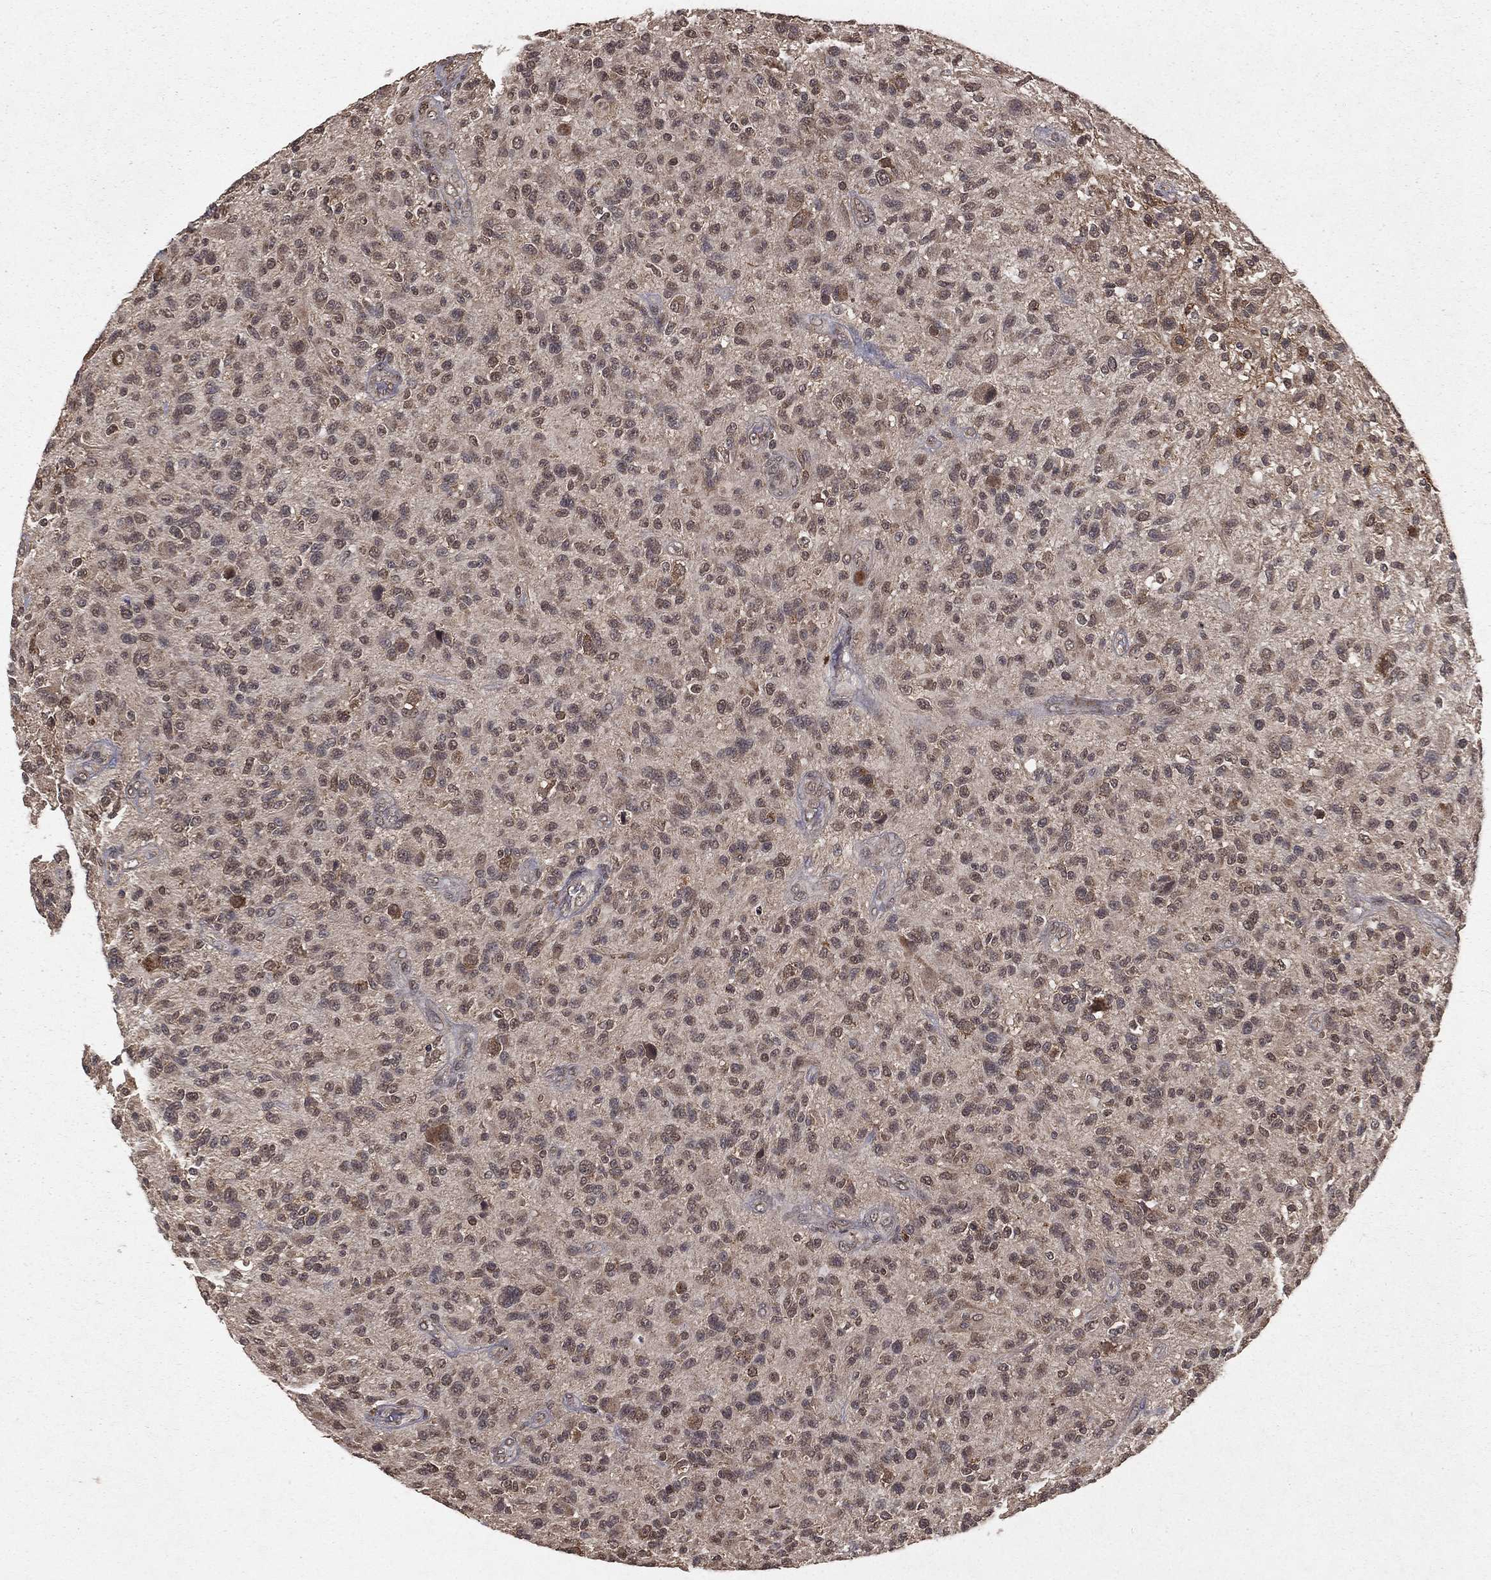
{"staining": {"intensity": "weak", "quantity": "<25%", "location": "cytoplasmic/membranous"}, "tissue": "glioma", "cell_type": "Tumor cells", "image_type": "cancer", "snomed": [{"axis": "morphology", "description": "Glioma, malignant, High grade"}, {"axis": "topography", "description": "Brain"}], "caption": "A high-resolution photomicrograph shows IHC staining of glioma, which displays no significant expression in tumor cells.", "gene": "ZDHHC15", "patient": {"sex": "male", "age": 47}}